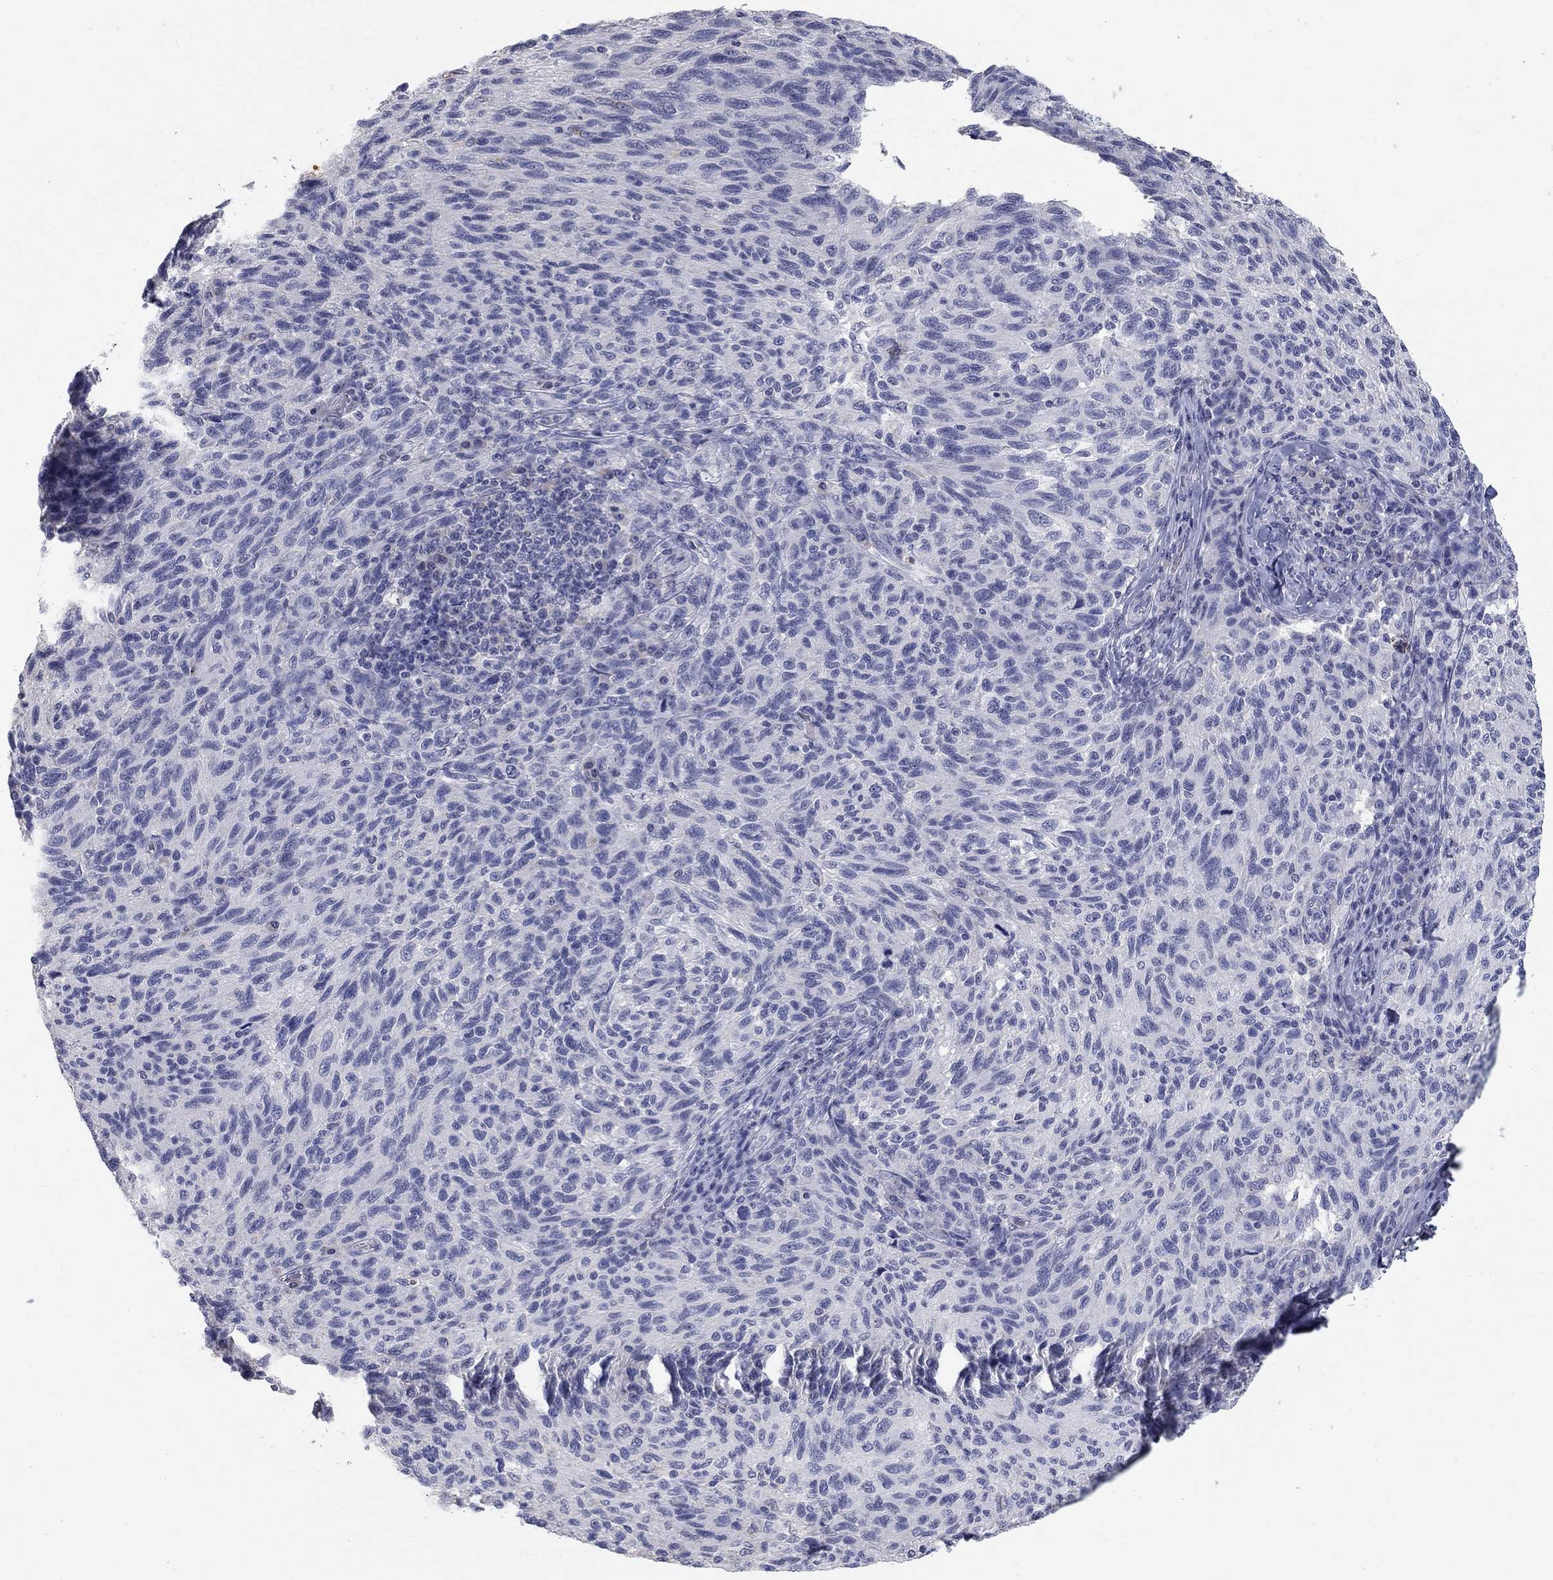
{"staining": {"intensity": "moderate", "quantity": "<25%", "location": "cytoplasmic/membranous"}, "tissue": "melanoma", "cell_type": "Tumor cells", "image_type": "cancer", "snomed": [{"axis": "morphology", "description": "Malignant melanoma, NOS"}, {"axis": "topography", "description": "Skin"}], "caption": "A micrograph of human melanoma stained for a protein reveals moderate cytoplasmic/membranous brown staining in tumor cells.", "gene": "PTH1R", "patient": {"sex": "female", "age": 73}}